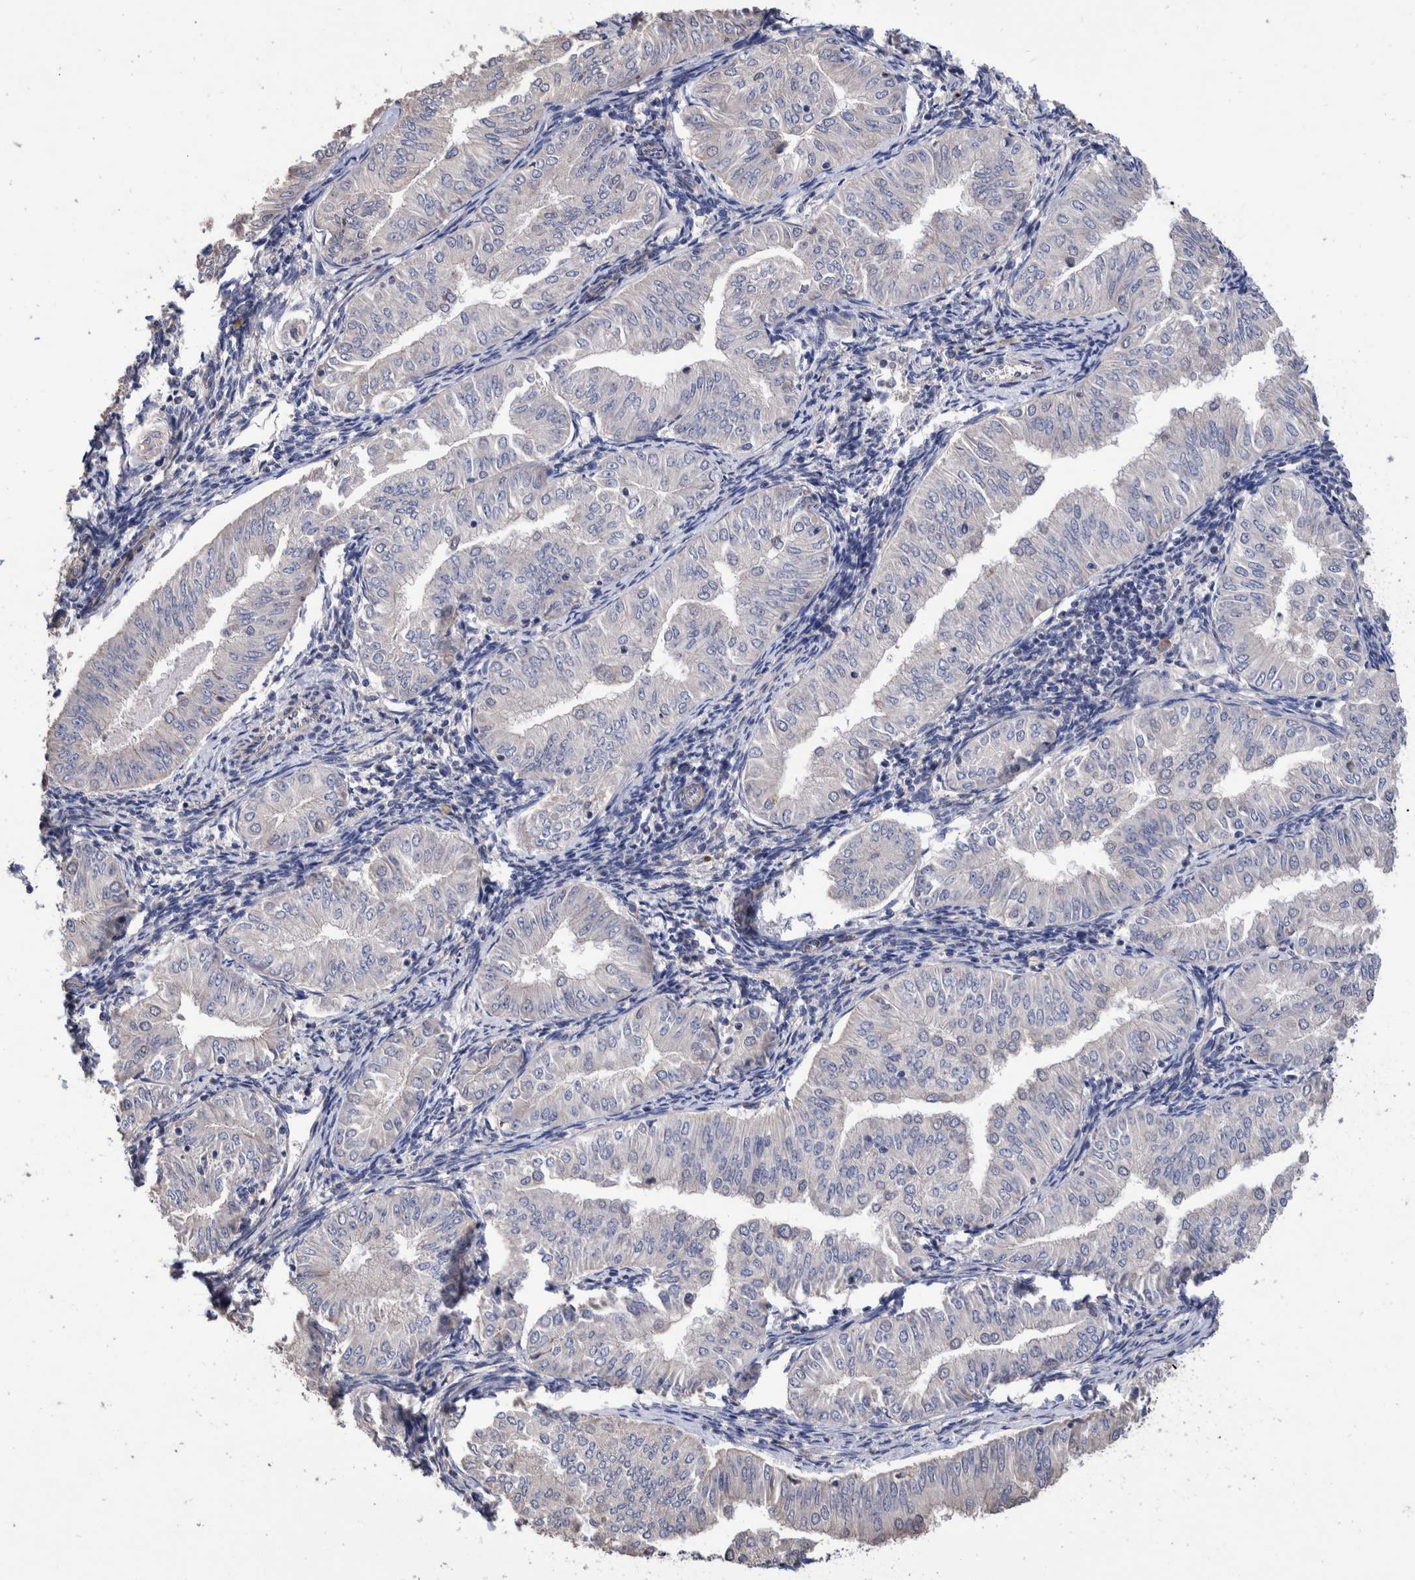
{"staining": {"intensity": "negative", "quantity": "none", "location": "none"}, "tissue": "endometrial cancer", "cell_type": "Tumor cells", "image_type": "cancer", "snomed": [{"axis": "morphology", "description": "Normal tissue, NOS"}, {"axis": "morphology", "description": "Adenocarcinoma, NOS"}, {"axis": "topography", "description": "Endometrium"}], "caption": "Tumor cells are negative for brown protein staining in endometrial adenocarcinoma.", "gene": "SLC45A4", "patient": {"sex": "female", "age": 53}}